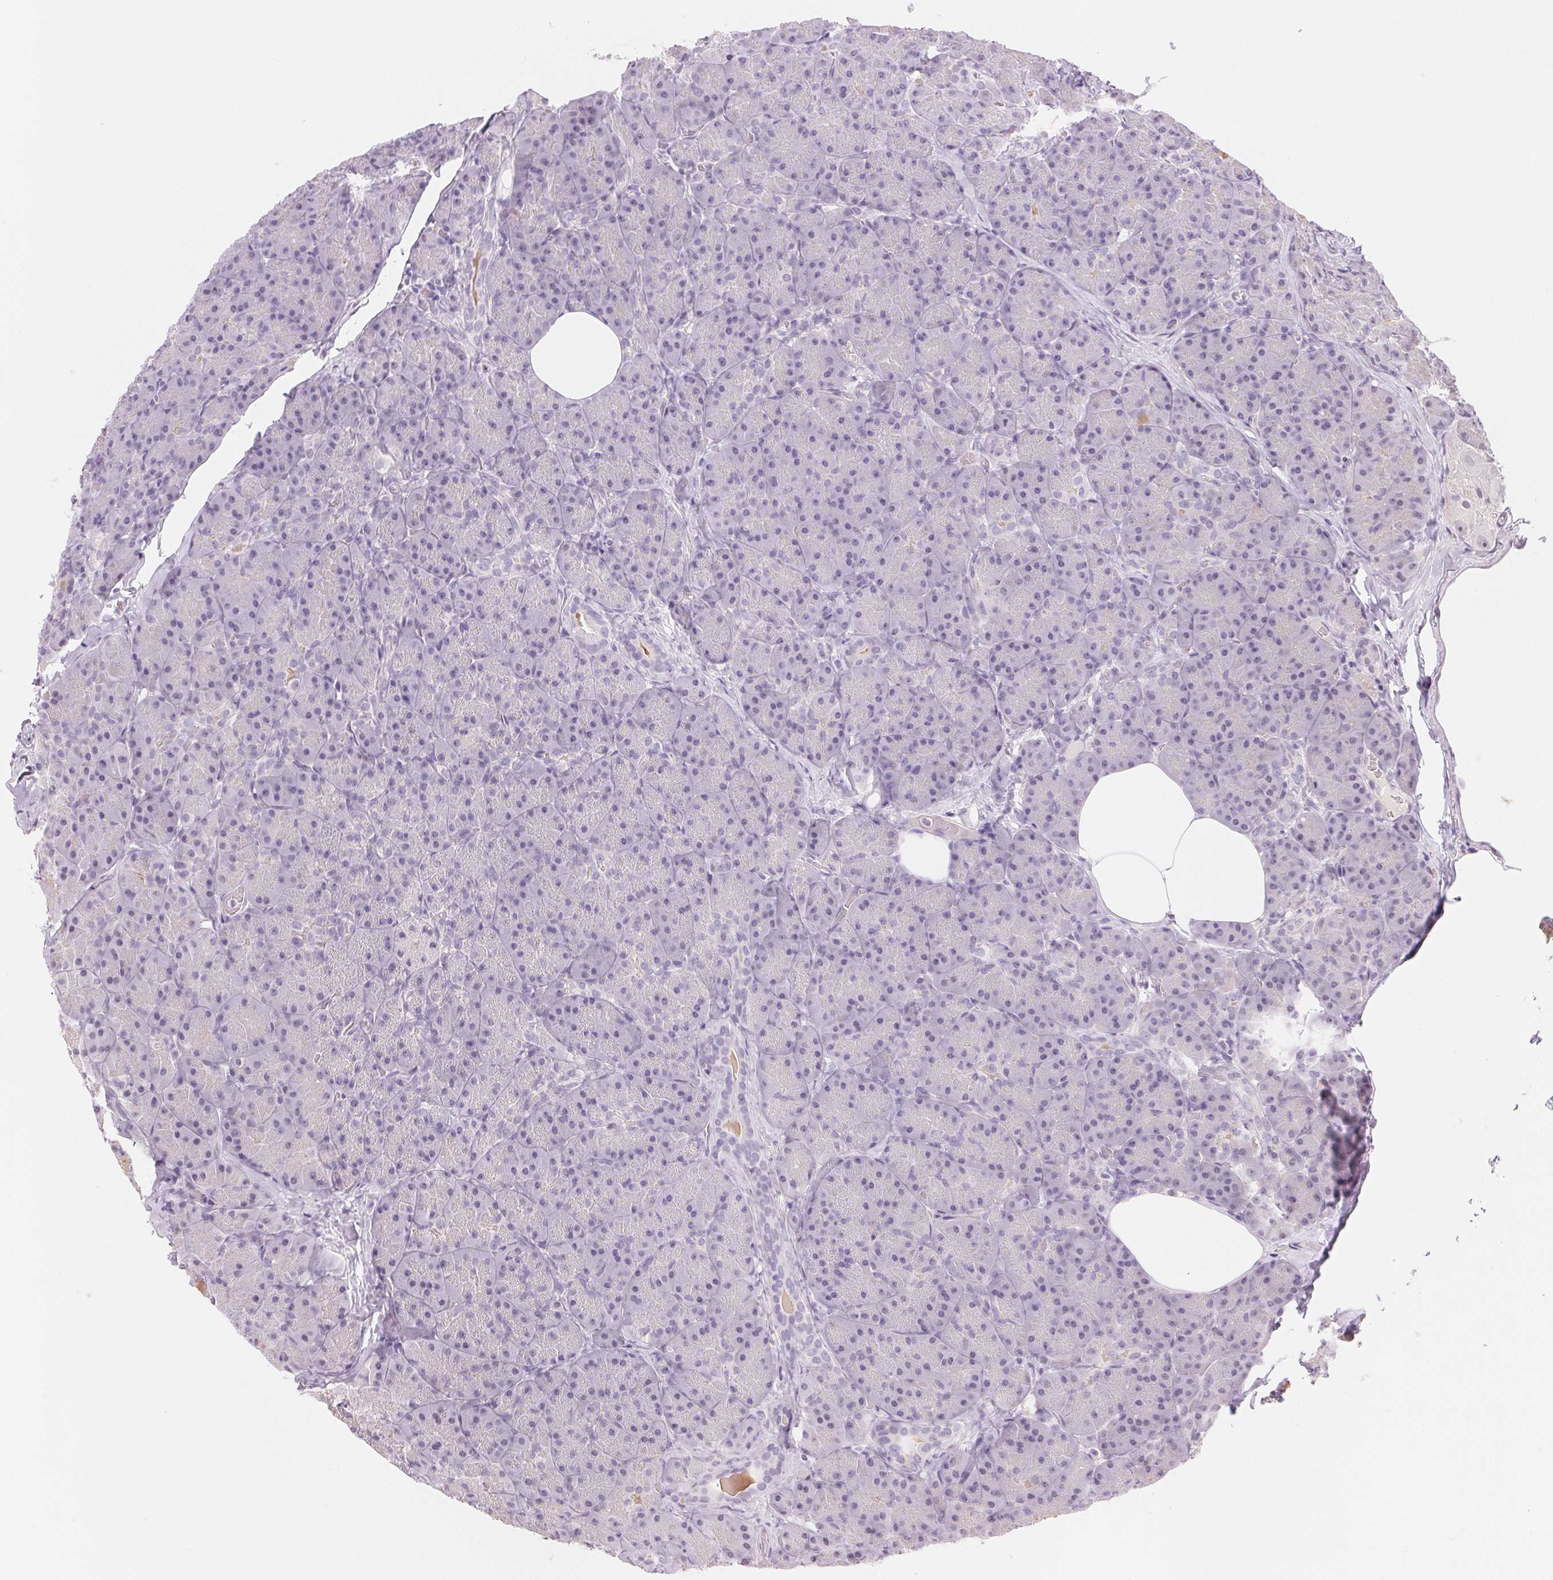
{"staining": {"intensity": "weak", "quantity": "<25%", "location": "cytoplasmic/membranous"}, "tissue": "pancreas", "cell_type": "Exocrine glandular cells", "image_type": "normal", "snomed": [{"axis": "morphology", "description": "Normal tissue, NOS"}, {"axis": "topography", "description": "Pancreas"}], "caption": "Exocrine glandular cells show no significant protein expression in benign pancreas. (Immunohistochemistry (ihc), brightfield microscopy, high magnification).", "gene": "FNDC4", "patient": {"sex": "male", "age": 57}}